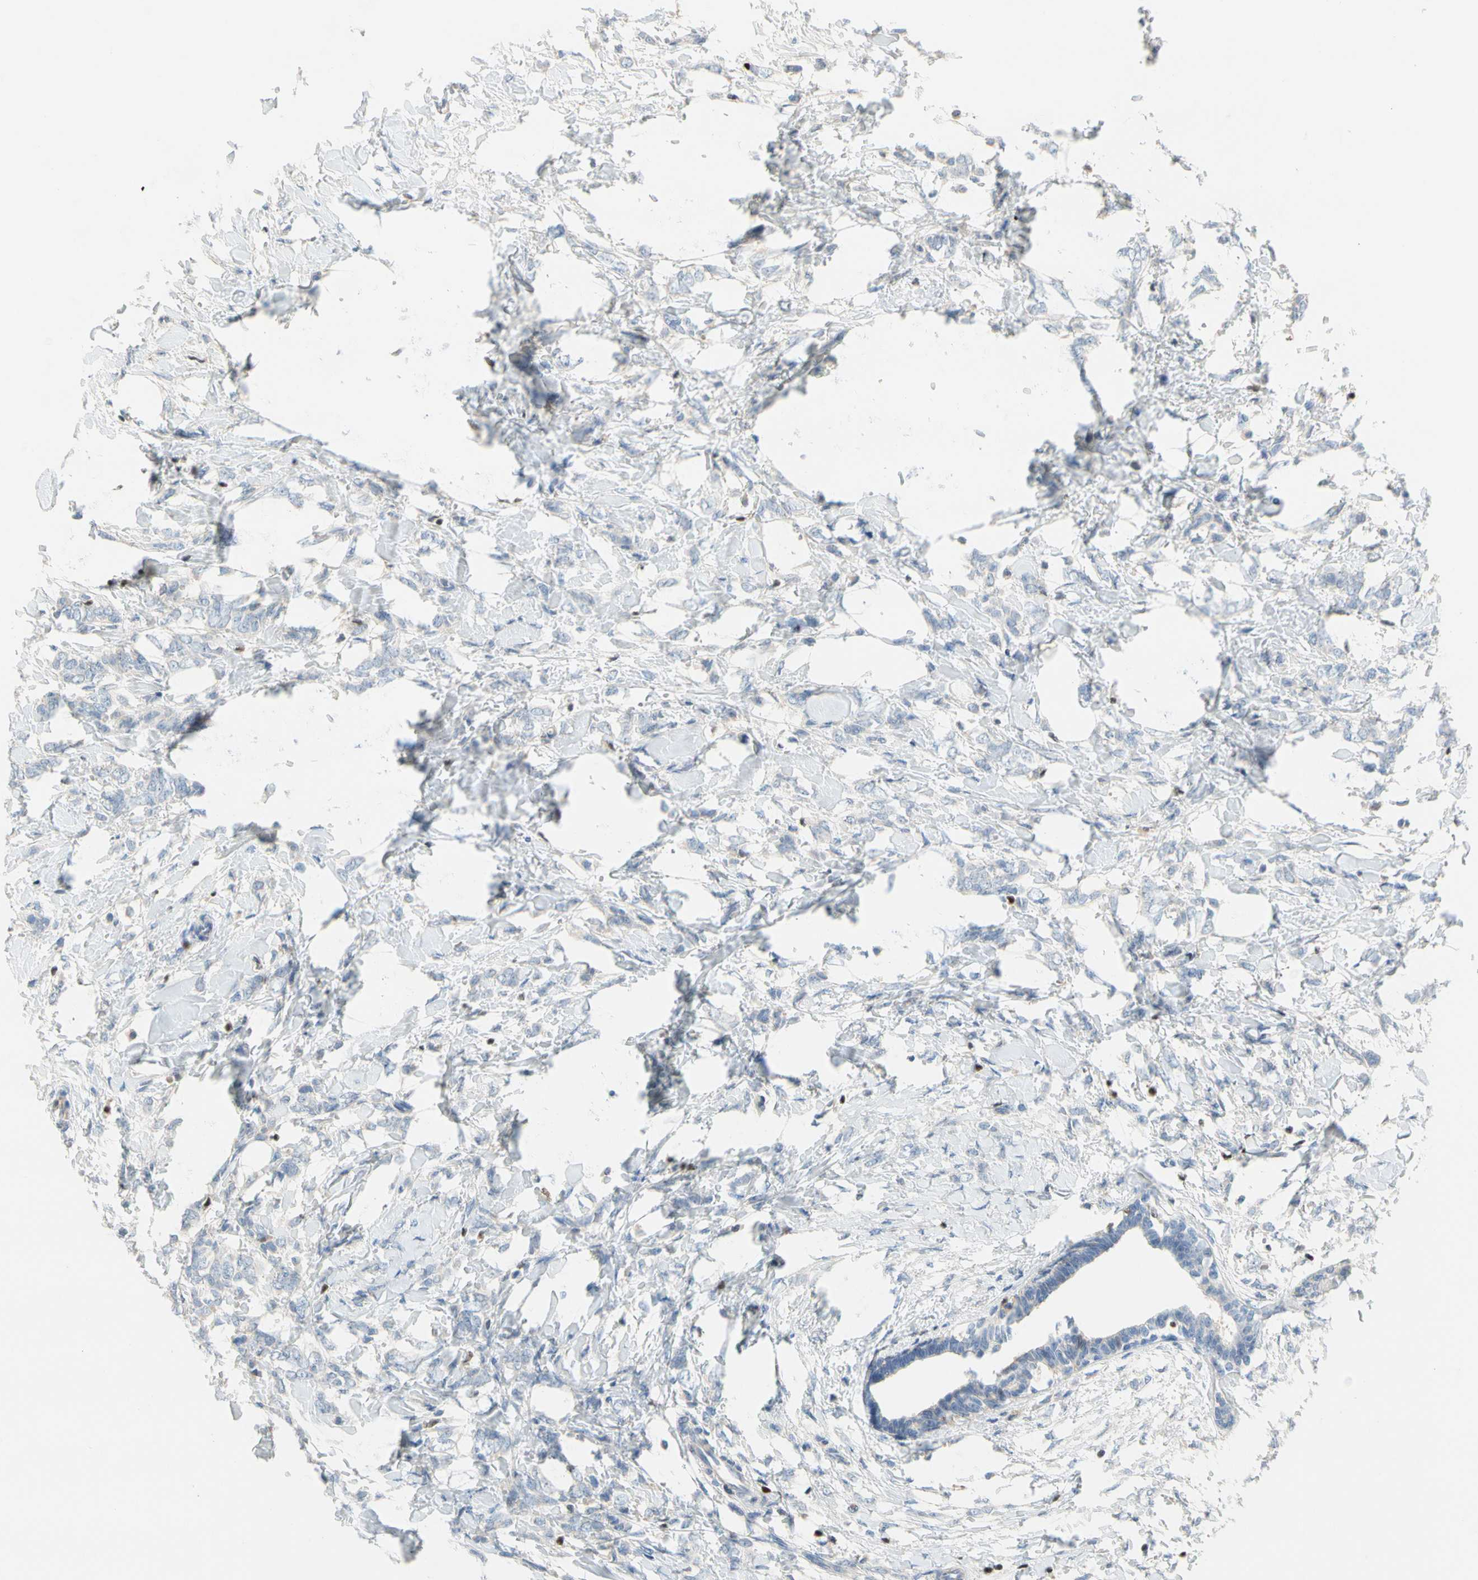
{"staining": {"intensity": "negative", "quantity": "none", "location": "none"}, "tissue": "breast cancer", "cell_type": "Tumor cells", "image_type": "cancer", "snomed": [{"axis": "morphology", "description": "Lobular carcinoma, in situ"}, {"axis": "morphology", "description": "Lobular carcinoma"}, {"axis": "topography", "description": "Breast"}], "caption": "An image of breast cancer (lobular carcinoma) stained for a protein shows no brown staining in tumor cells.", "gene": "SP140", "patient": {"sex": "female", "age": 41}}